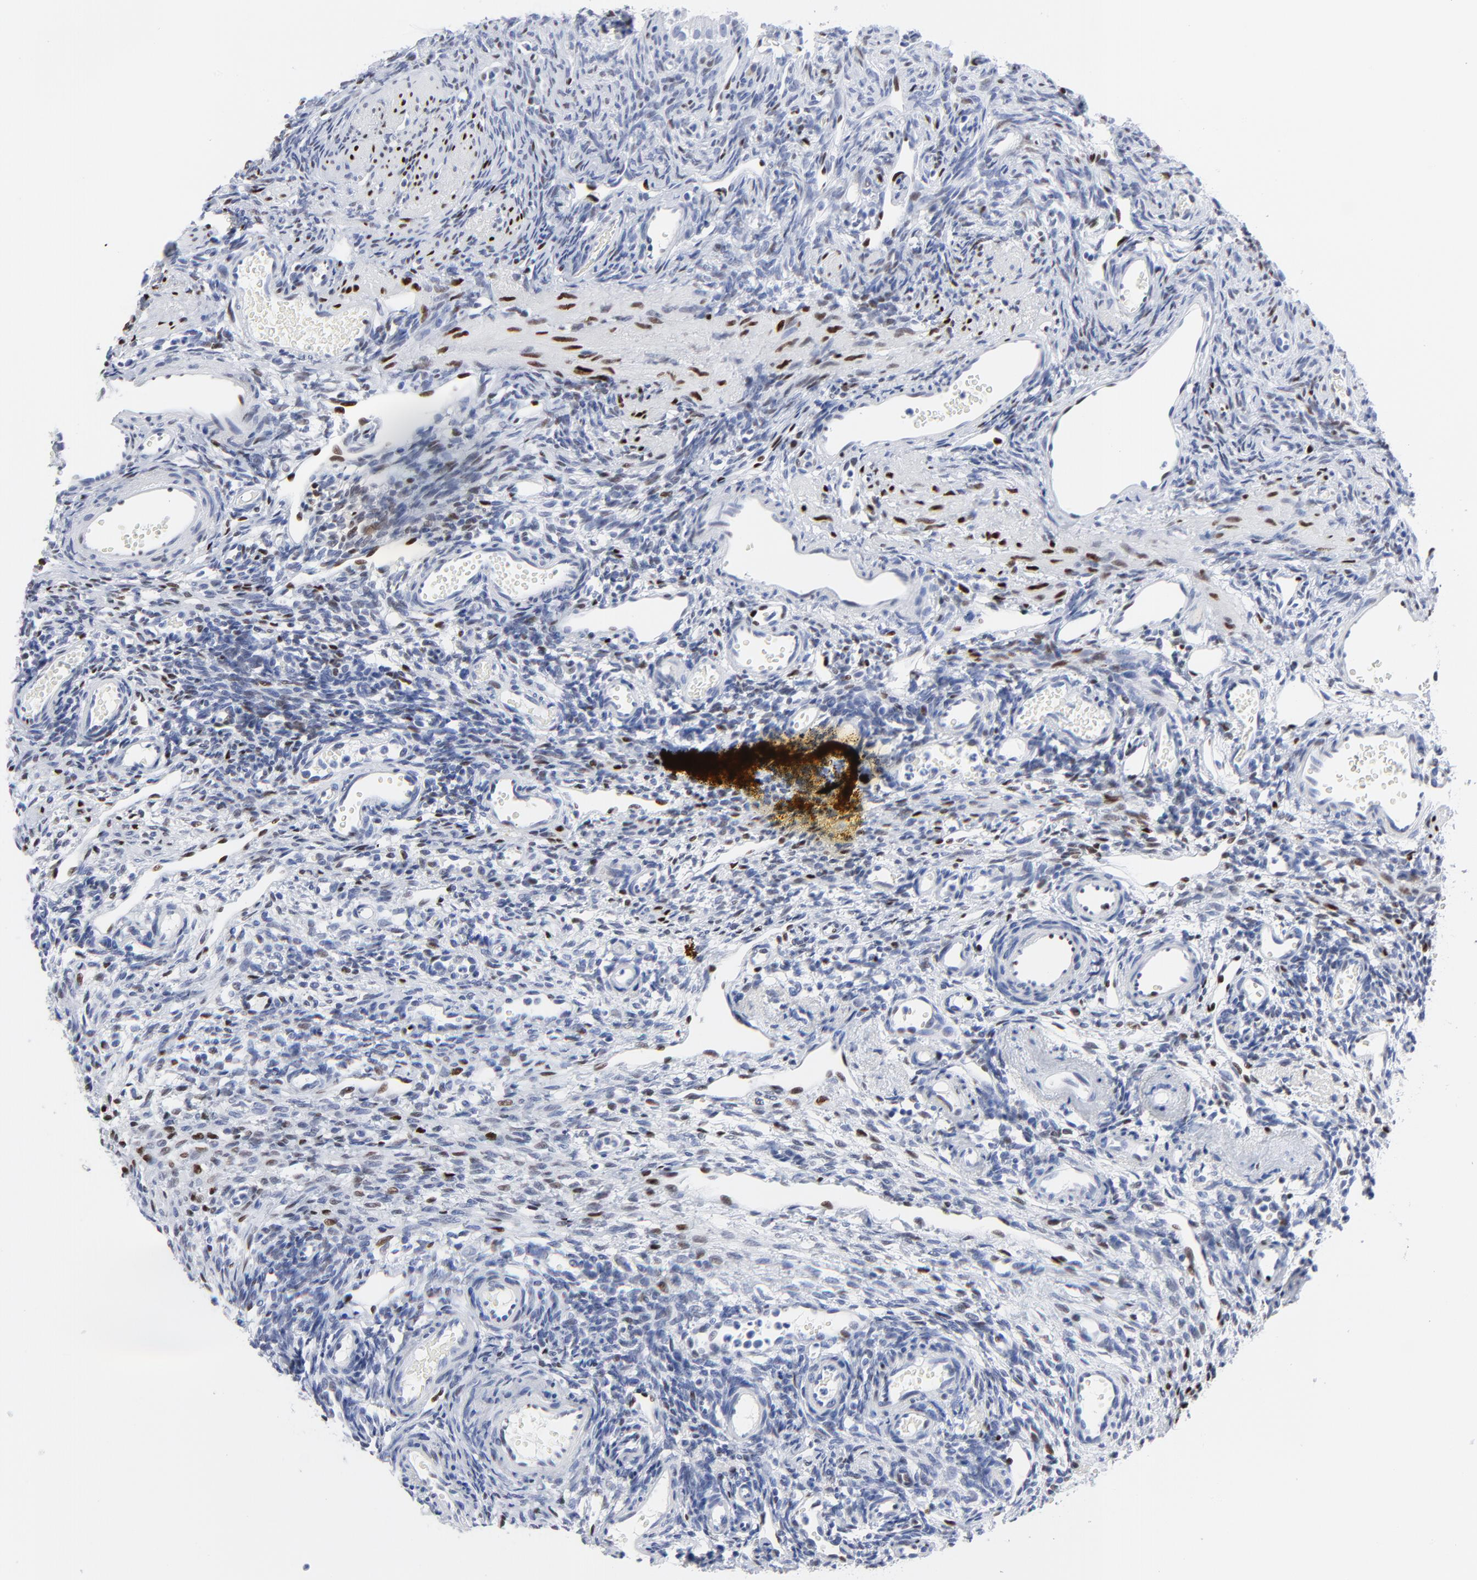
{"staining": {"intensity": "strong", "quantity": "25%-75%", "location": "nuclear"}, "tissue": "ovary", "cell_type": "Ovarian stroma cells", "image_type": "normal", "snomed": [{"axis": "morphology", "description": "Normal tissue, NOS"}, {"axis": "topography", "description": "Ovary"}], "caption": "Ovary stained for a protein (brown) displays strong nuclear positive expression in about 25%-75% of ovarian stroma cells.", "gene": "JUN", "patient": {"sex": "female", "age": 33}}